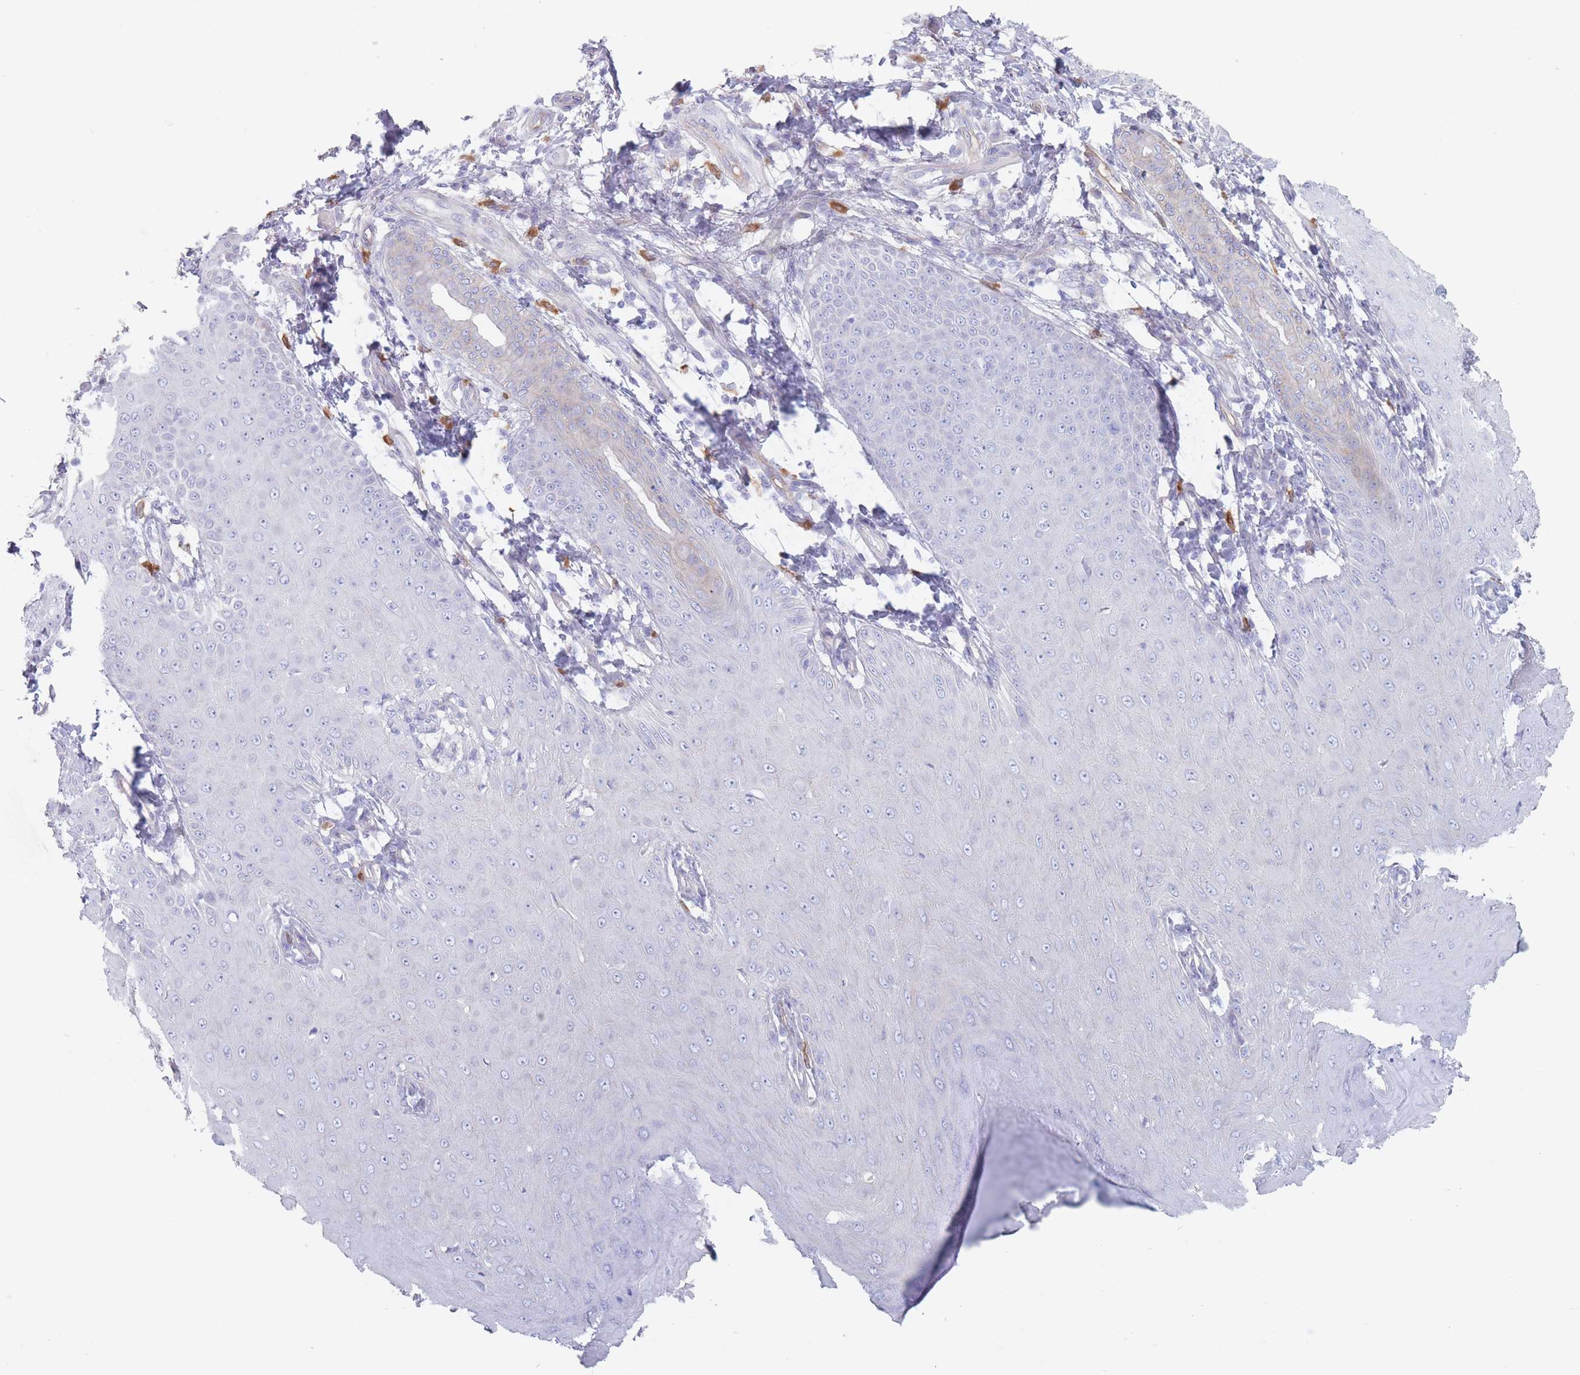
{"staining": {"intensity": "negative", "quantity": "none", "location": "none"}, "tissue": "skin cancer", "cell_type": "Tumor cells", "image_type": "cancer", "snomed": [{"axis": "morphology", "description": "Squamous cell carcinoma, NOS"}, {"axis": "topography", "description": "Skin"}], "caption": "A high-resolution micrograph shows IHC staining of skin cancer, which shows no significant expression in tumor cells.", "gene": "PLPP1", "patient": {"sex": "male", "age": 70}}